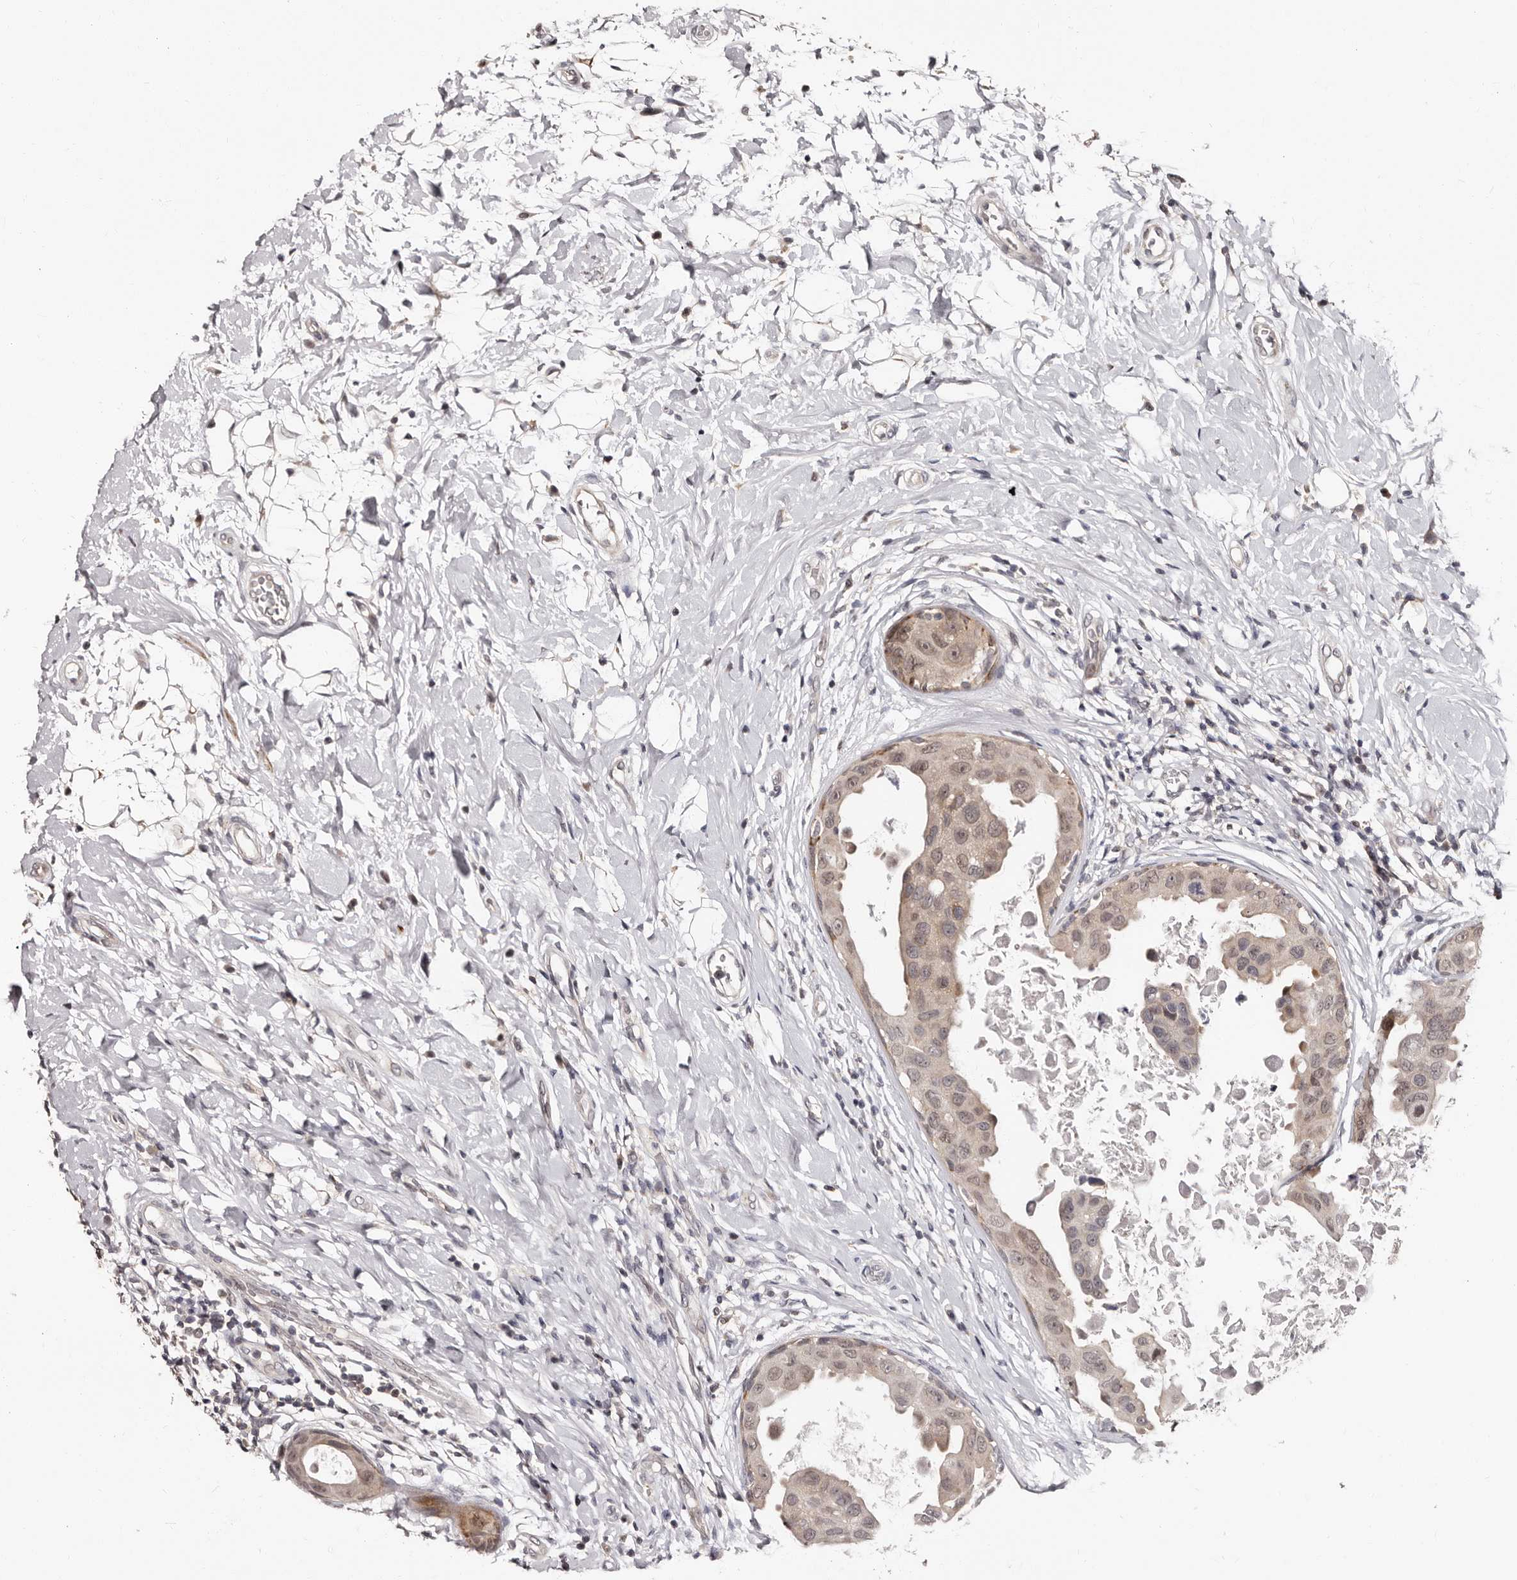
{"staining": {"intensity": "weak", "quantity": ">75%", "location": "cytoplasmic/membranous,nuclear"}, "tissue": "breast cancer", "cell_type": "Tumor cells", "image_type": "cancer", "snomed": [{"axis": "morphology", "description": "Duct carcinoma"}, {"axis": "topography", "description": "Breast"}], "caption": "Protein expression analysis of breast infiltrating ductal carcinoma shows weak cytoplasmic/membranous and nuclear positivity in about >75% of tumor cells.", "gene": "PHF20L1", "patient": {"sex": "female", "age": 27}}